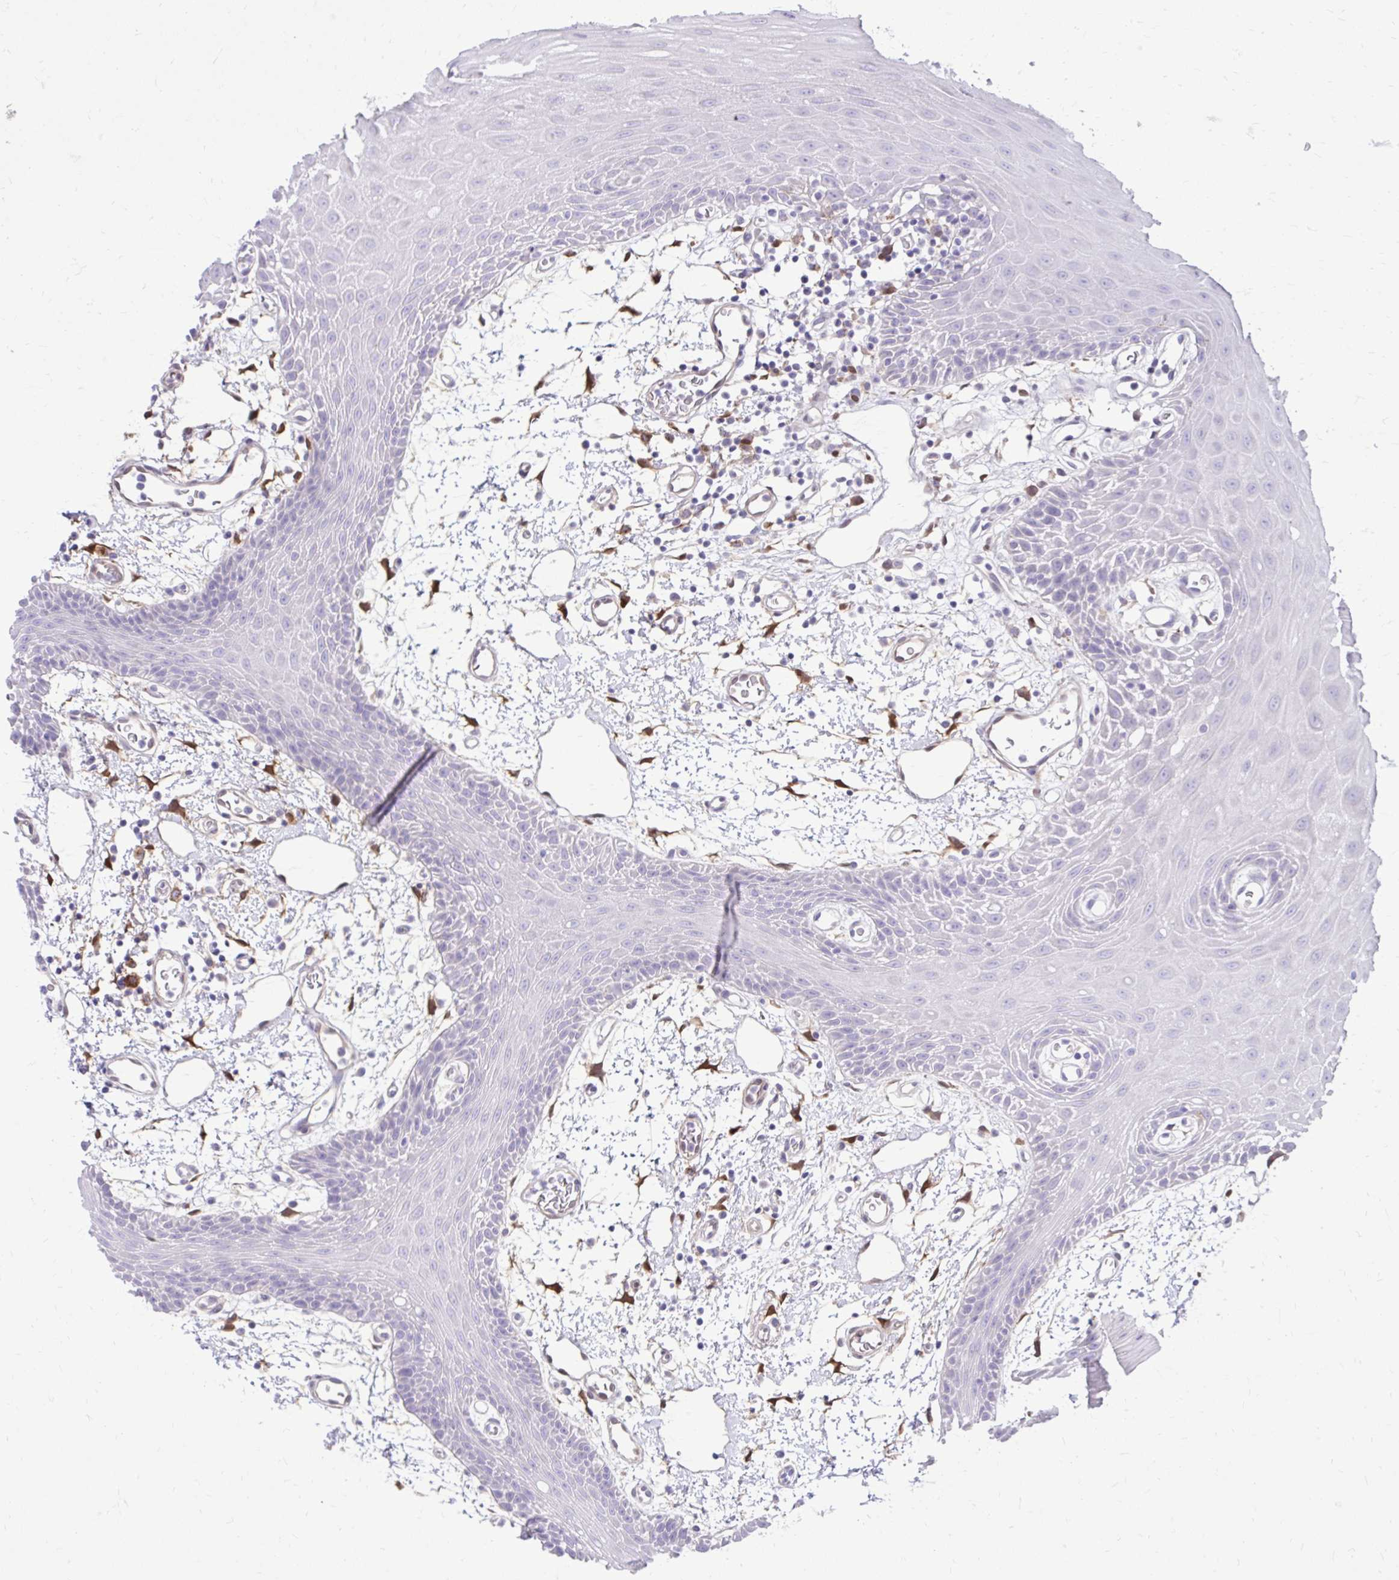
{"staining": {"intensity": "negative", "quantity": "none", "location": "none"}, "tissue": "oral mucosa", "cell_type": "Squamous epithelial cells", "image_type": "normal", "snomed": [{"axis": "morphology", "description": "Normal tissue, NOS"}, {"axis": "topography", "description": "Oral tissue"}], "caption": "Oral mucosa was stained to show a protein in brown. There is no significant staining in squamous epithelial cells.", "gene": "NNMT", "patient": {"sex": "female", "age": 59}}